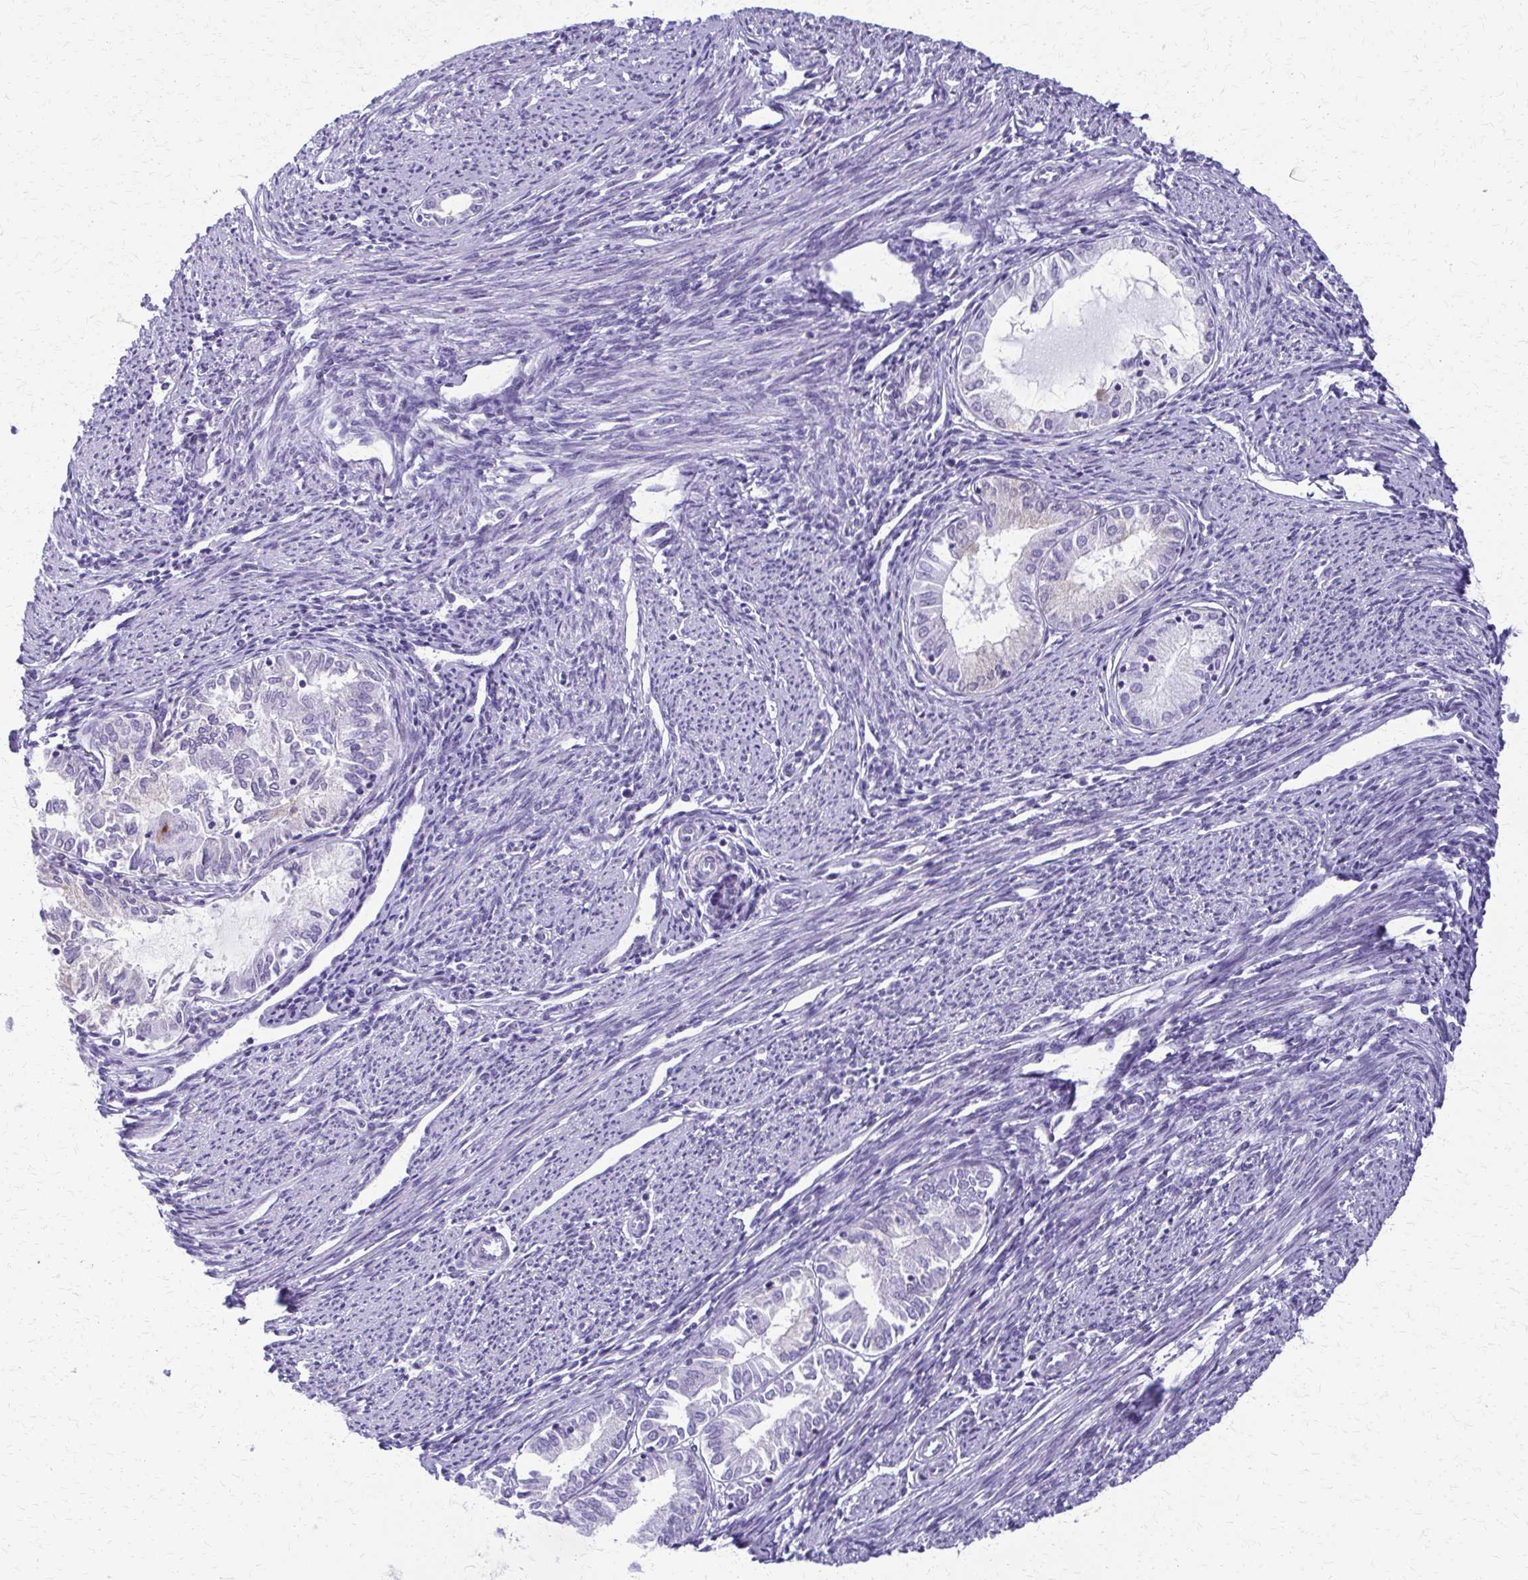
{"staining": {"intensity": "negative", "quantity": "none", "location": "none"}, "tissue": "endometrial cancer", "cell_type": "Tumor cells", "image_type": "cancer", "snomed": [{"axis": "morphology", "description": "Adenocarcinoma, NOS"}, {"axis": "topography", "description": "Endometrium"}], "caption": "The immunohistochemistry (IHC) histopathology image has no significant staining in tumor cells of endometrial cancer (adenocarcinoma) tissue.", "gene": "FAM162B", "patient": {"sex": "female", "age": 79}}